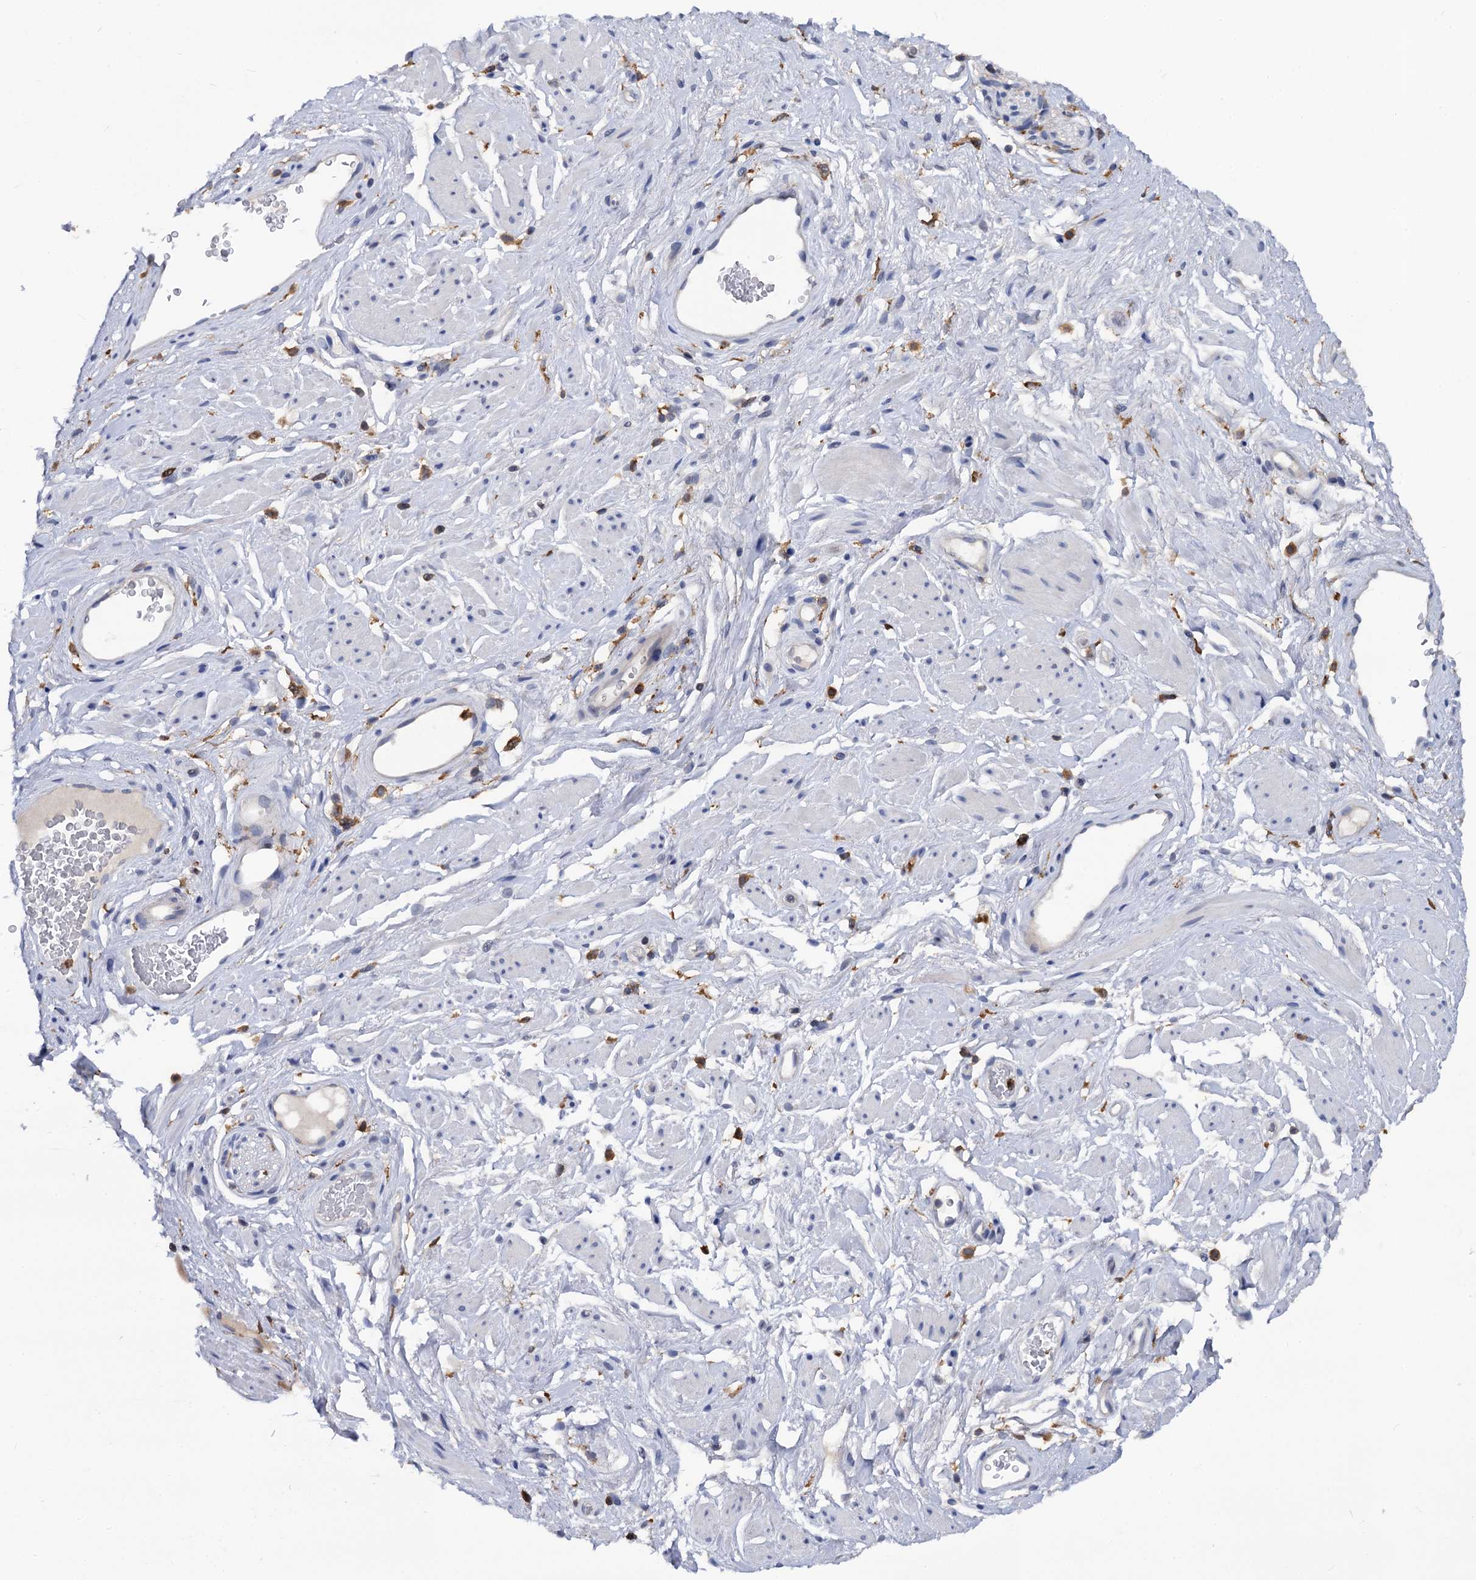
{"staining": {"intensity": "negative", "quantity": "none", "location": "none"}, "tissue": "adipose tissue", "cell_type": "Adipocytes", "image_type": "normal", "snomed": [{"axis": "morphology", "description": "Normal tissue, NOS"}, {"axis": "morphology", "description": "Adenocarcinoma, NOS"}, {"axis": "topography", "description": "Rectum"}, {"axis": "topography", "description": "Vagina"}, {"axis": "topography", "description": "Peripheral nerve tissue"}], "caption": "Immunohistochemical staining of normal human adipose tissue demonstrates no significant expression in adipocytes.", "gene": "RHOG", "patient": {"sex": "female", "age": 71}}